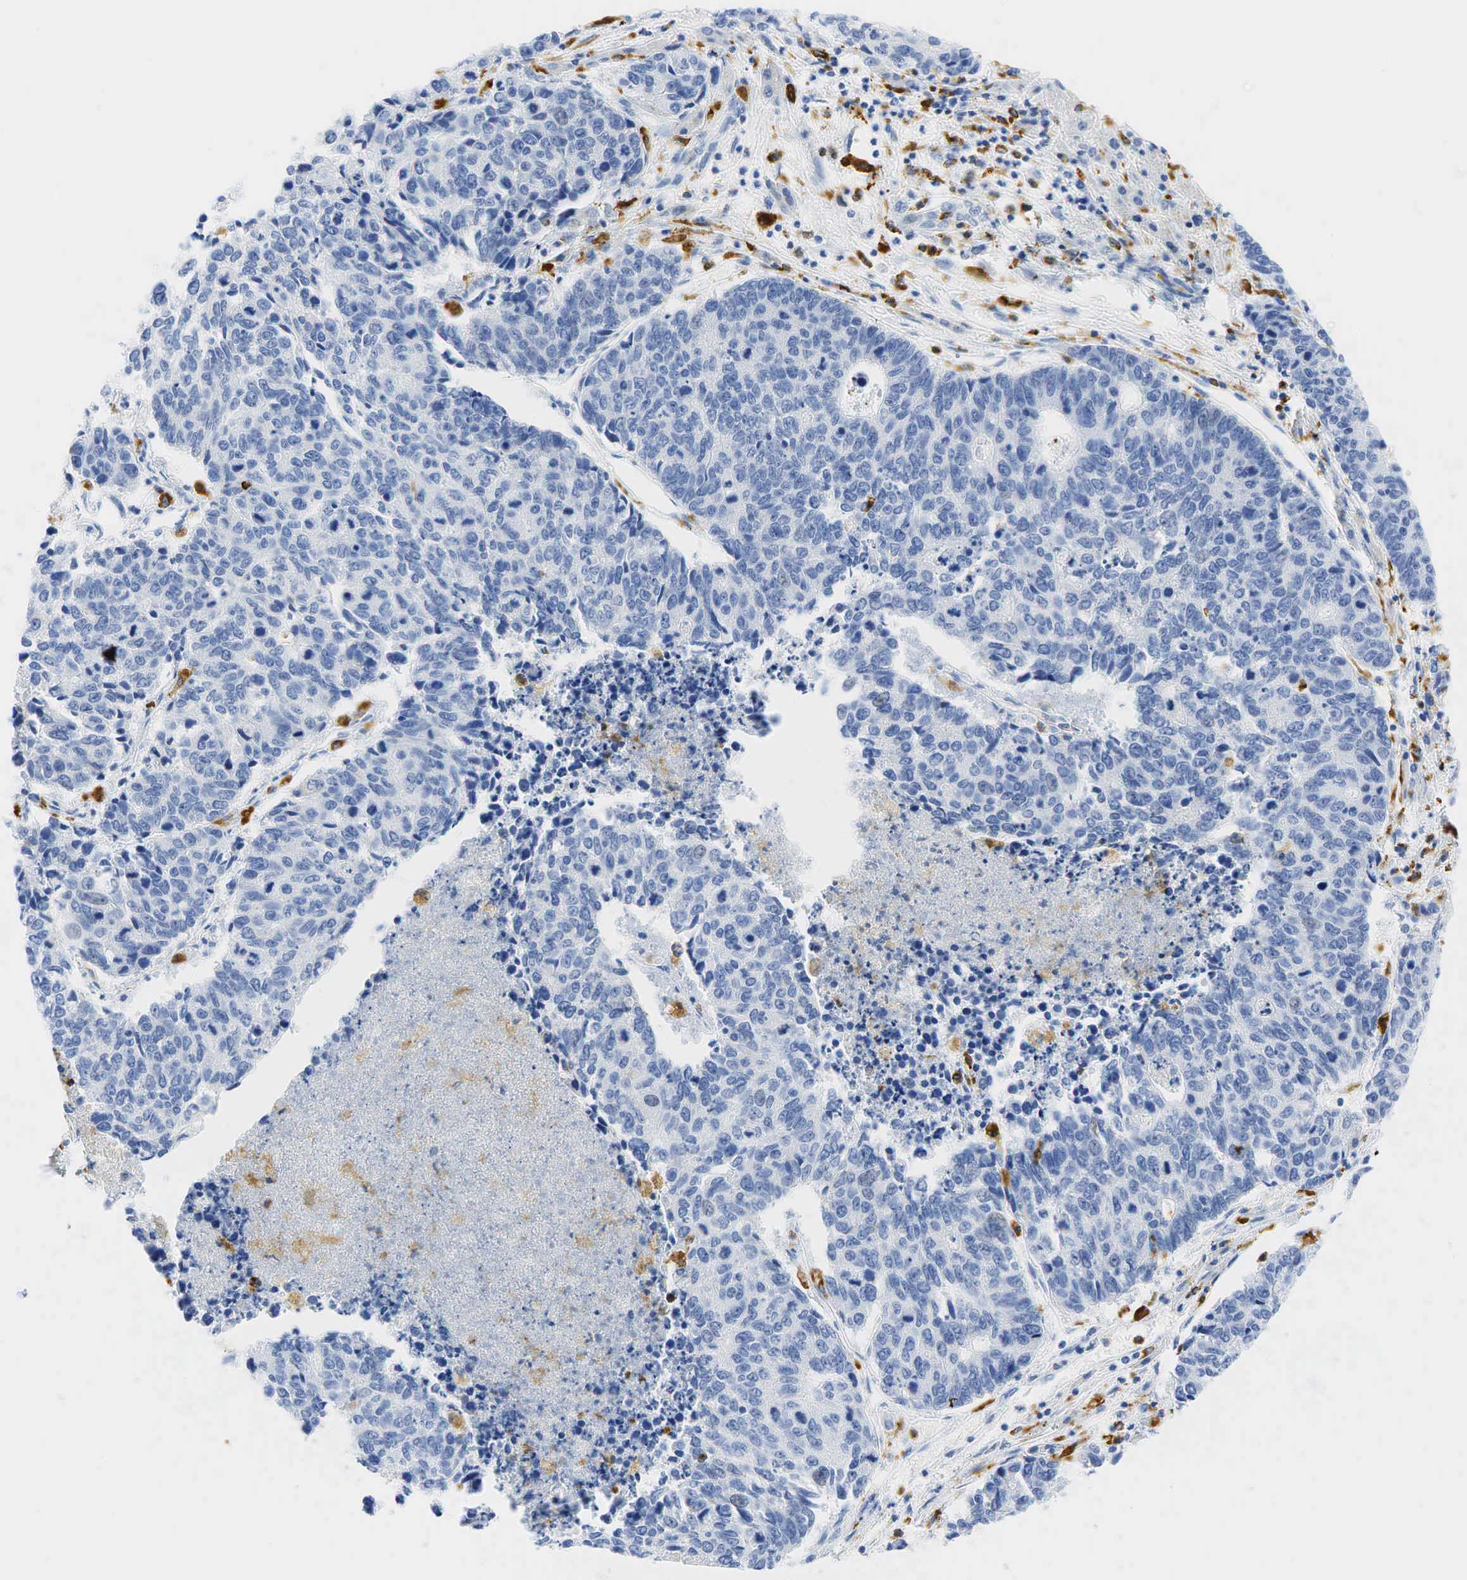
{"staining": {"intensity": "negative", "quantity": "none", "location": "none"}, "tissue": "liver cancer", "cell_type": "Tumor cells", "image_type": "cancer", "snomed": [{"axis": "morphology", "description": "Carcinoma, metastatic, NOS"}, {"axis": "topography", "description": "Liver"}], "caption": "Immunohistochemistry (IHC) photomicrograph of neoplastic tissue: liver metastatic carcinoma stained with DAB (3,3'-diaminobenzidine) displays no significant protein staining in tumor cells.", "gene": "CD68", "patient": {"sex": "male", "age": 49}}